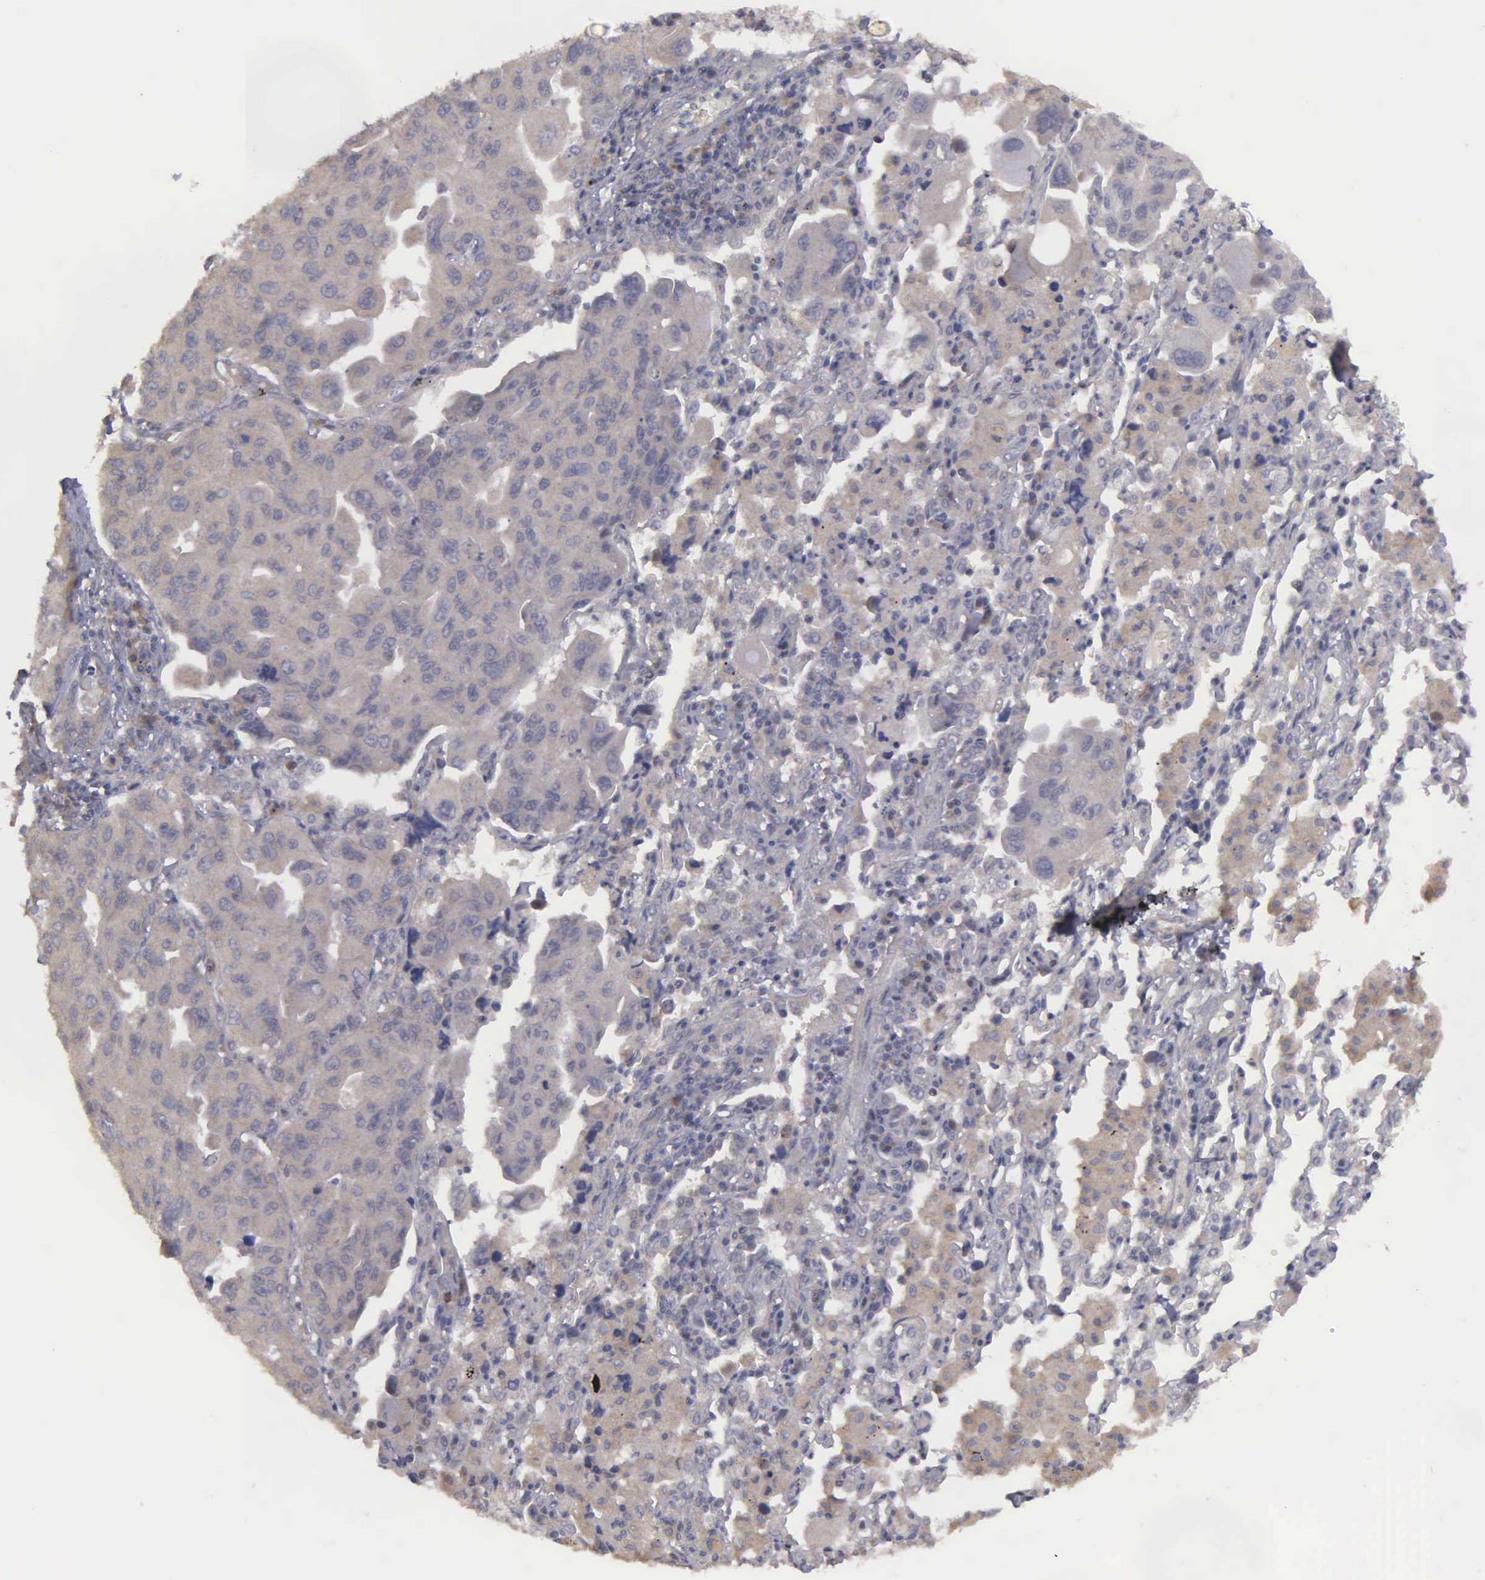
{"staining": {"intensity": "weak", "quantity": ">75%", "location": "cytoplasmic/membranous"}, "tissue": "lung cancer", "cell_type": "Tumor cells", "image_type": "cancer", "snomed": [{"axis": "morphology", "description": "Adenocarcinoma, NOS"}, {"axis": "topography", "description": "Lung"}], "caption": "Lung cancer (adenocarcinoma) was stained to show a protein in brown. There is low levels of weak cytoplasmic/membranous staining in approximately >75% of tumor cells.", "gene": "RTL10", "patient": {"sex": "male", "age": 64}}